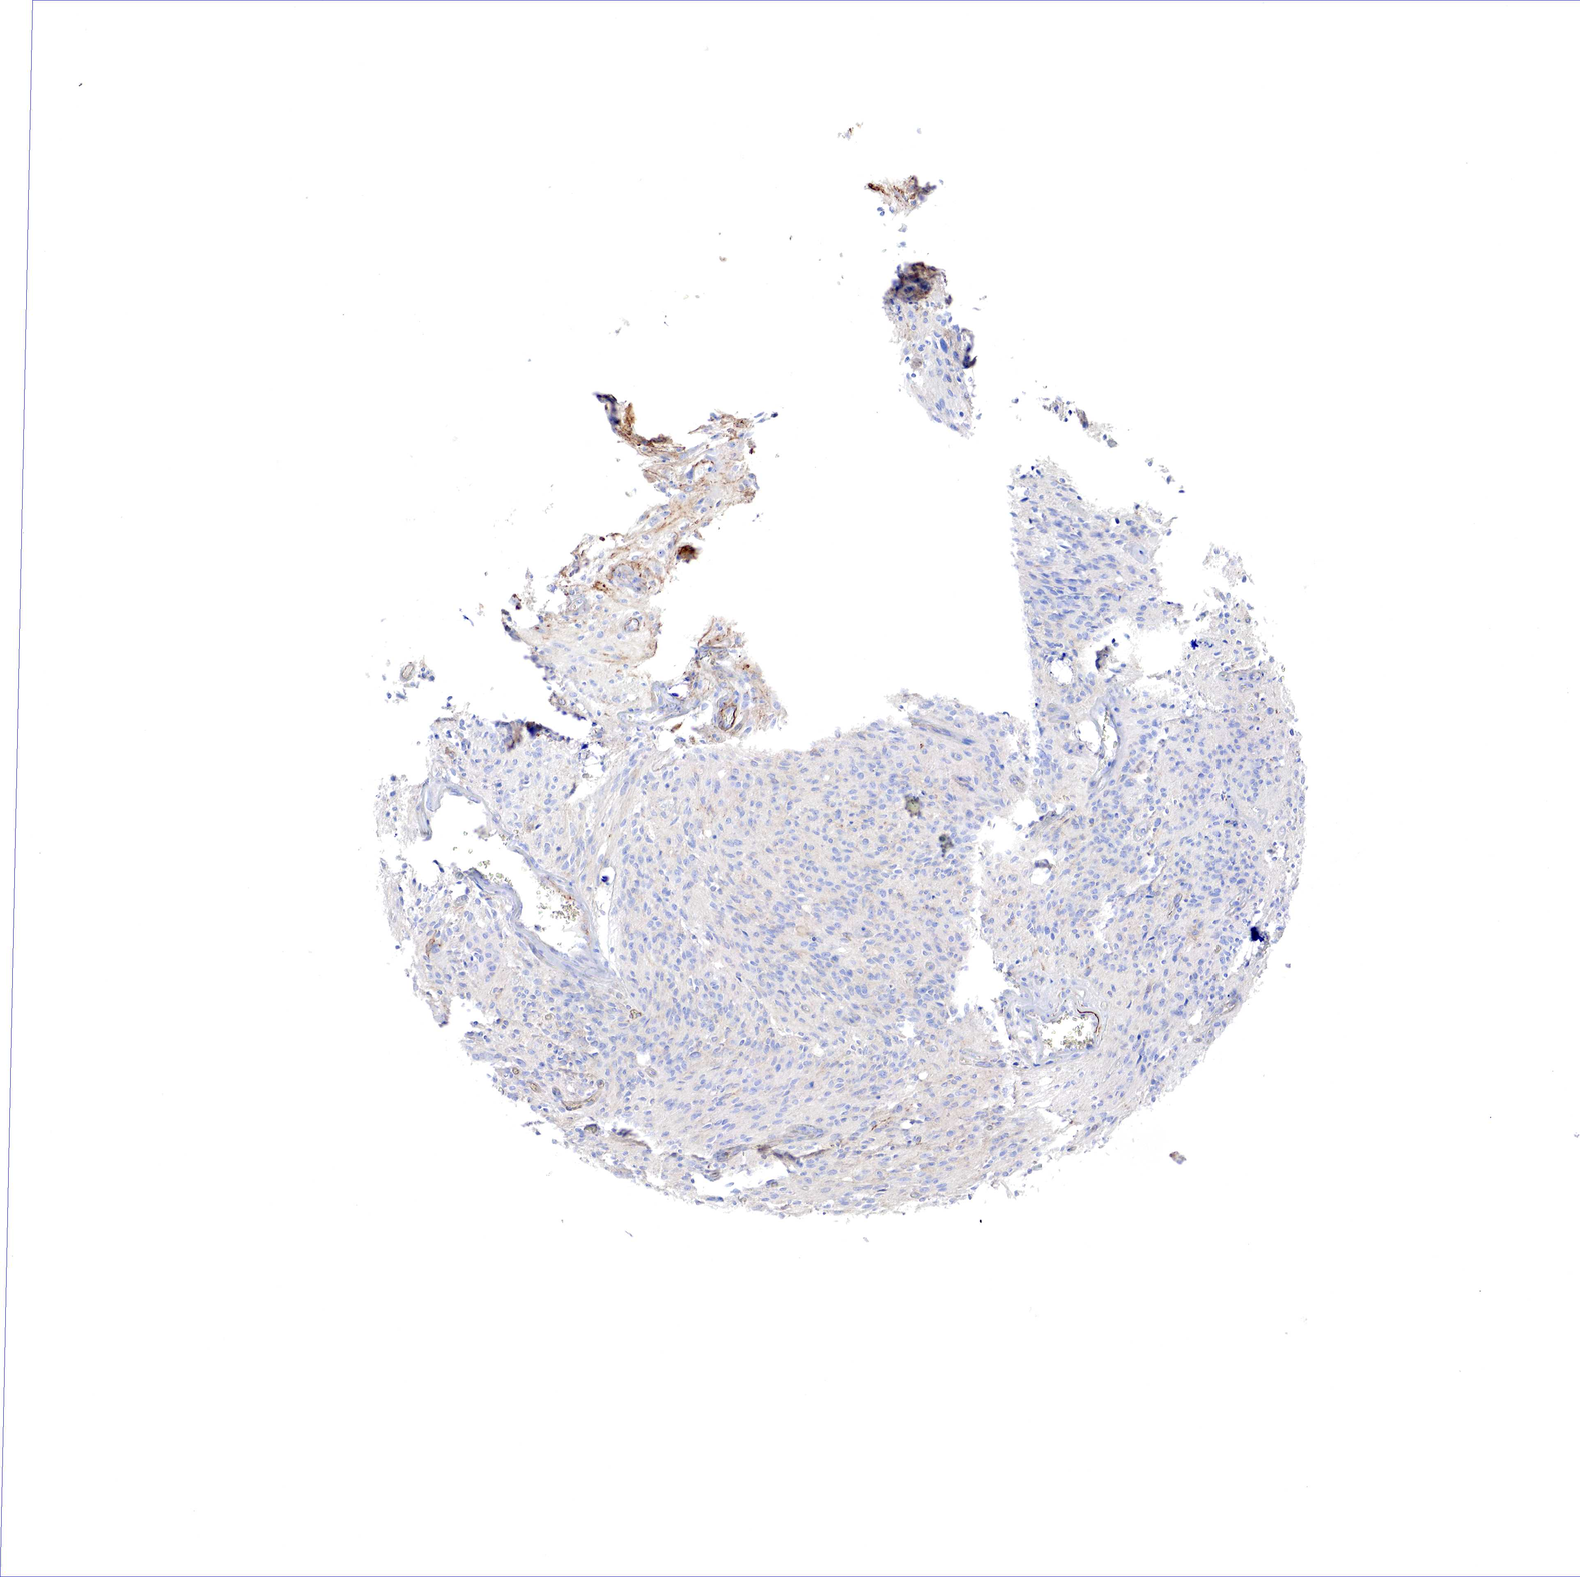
{"staining": {"intensity": "negative", "quantity": "none", "location": "none"}, "tissue": "glioma", "cell_type": "Tumor cells", "image_type": "cancer", "snomed": [{"axis": "morphology", "description": "Glioma, malignant, Low grade"}, {"axis": "topography", "description": "Brain"}], "caption": "IHC of glioma displays no positivity in tumor cells.", "gene": "TPM1", "patient": {"sex": "female", "age": 15}}